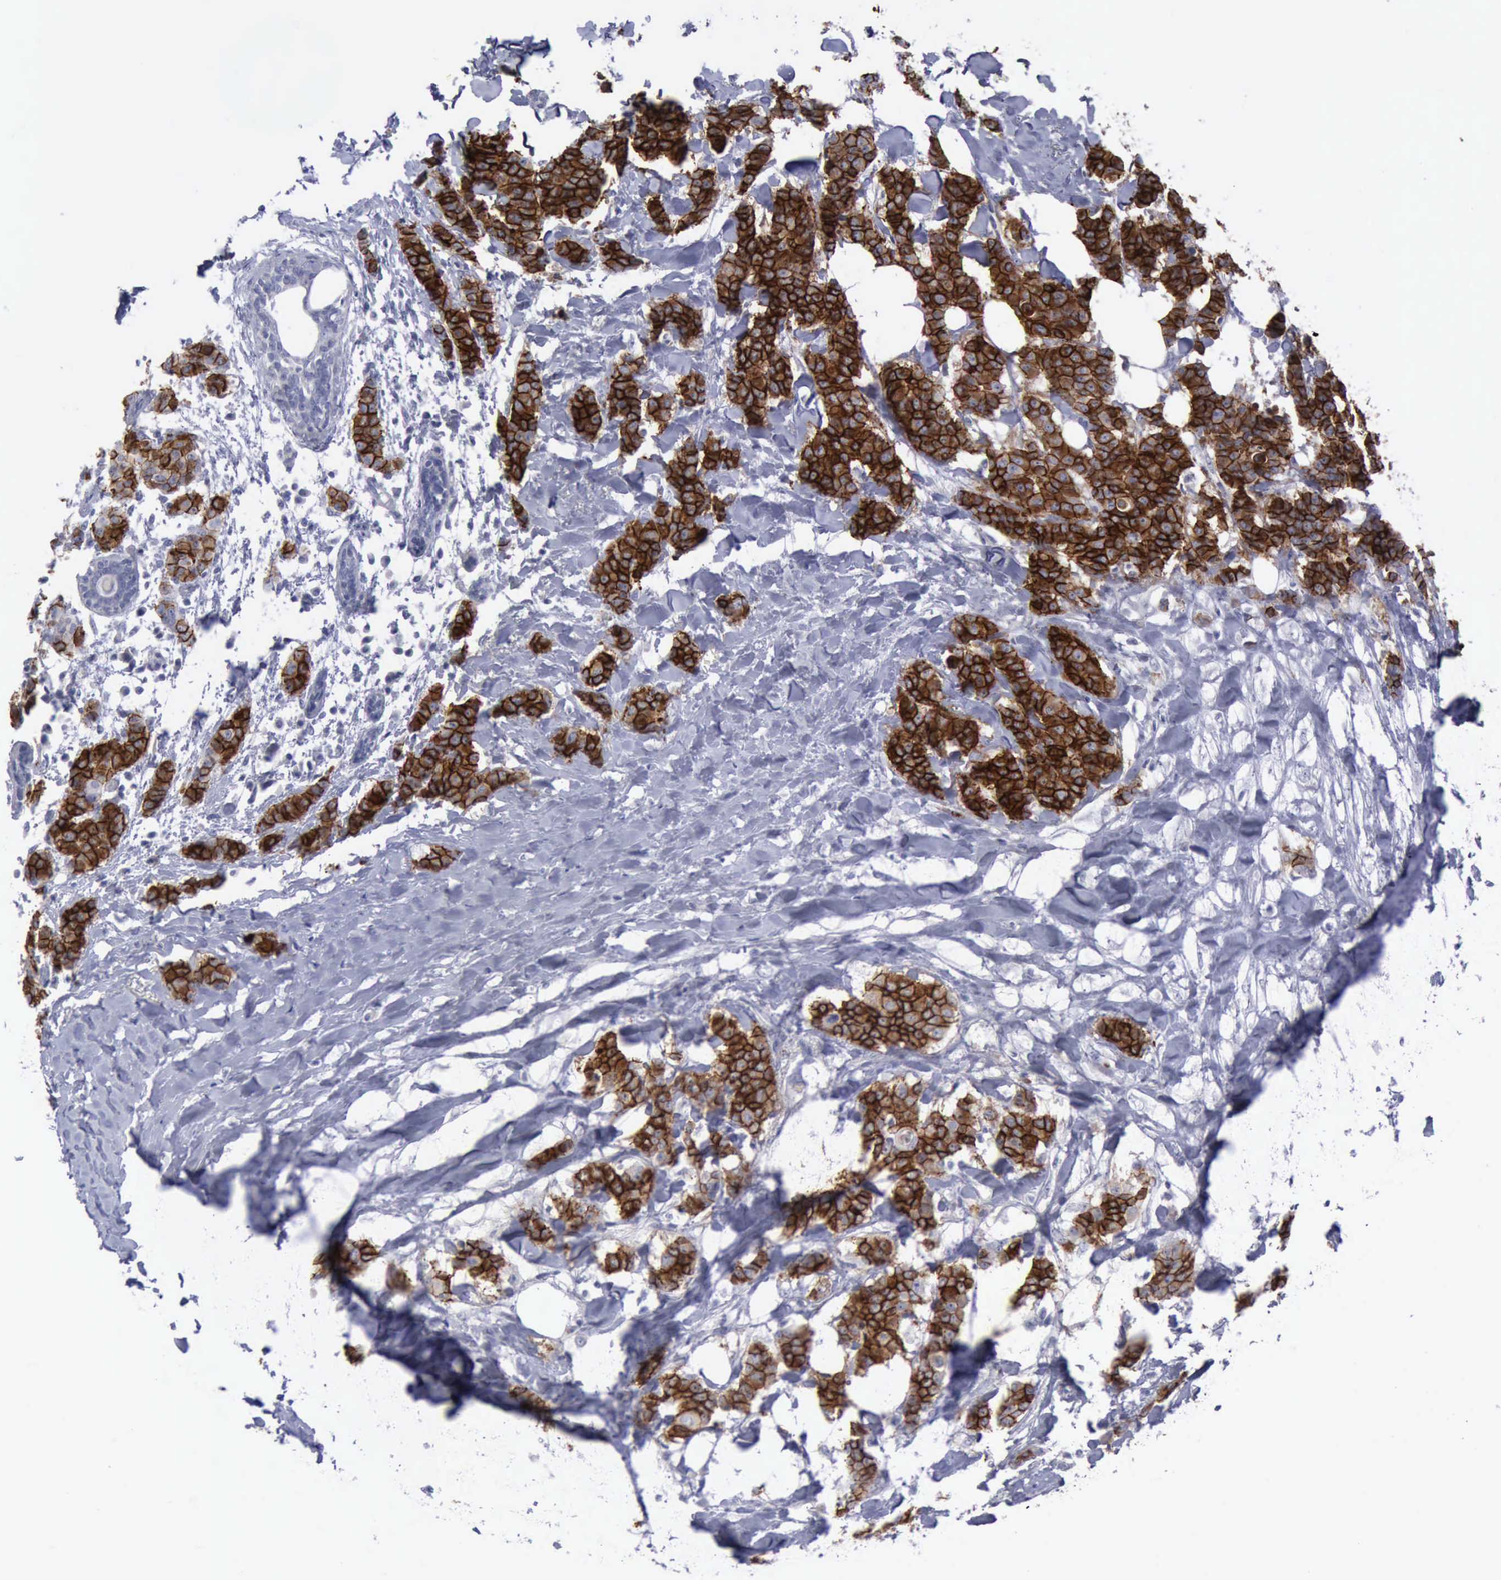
{"staining": {"intensity": "strong", "quantity": ">75%", "location": "cytoplasmic/membranous"}, "tissue": "breast cancer", "cell_type": "Tumor cells", "image_type": "cancer", "snomed": [{"axis": "morphology", "description": "Duct carcinoma"}, {"axis": "topography", "description": "Breast"}], "caption": "Breast cancer stained with a protein marker exhibits strong staining in tumor cells.", "gene": "CDH2", "patient": {"sex": "female", "age": 40}}